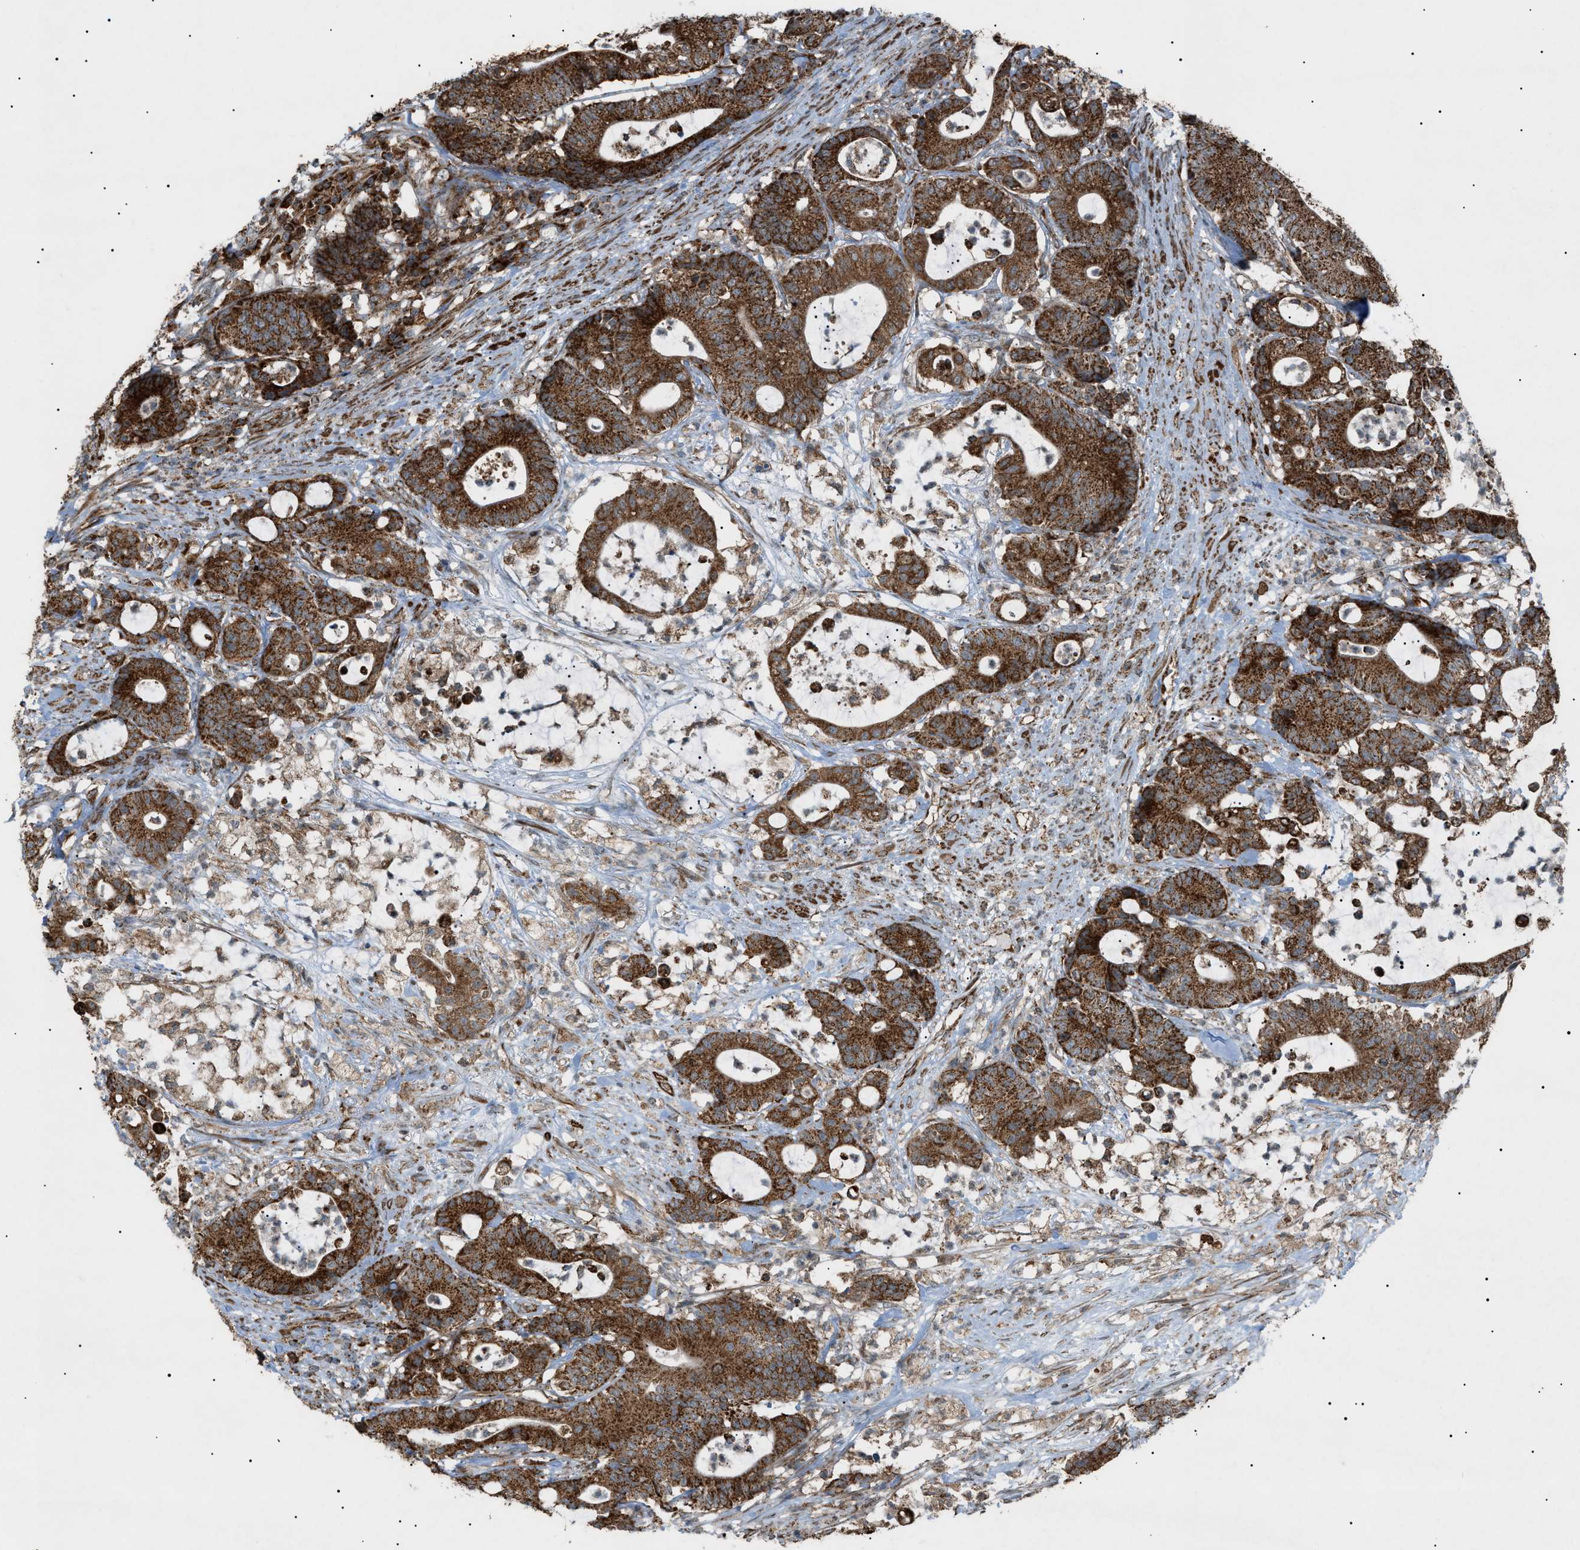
{"staining": {"intensity": "strong", "quantity": ">75%", "location": "cytoplasmic/membranous"}, "tissue": "colorectal cancer", "cell_type": "Tumor cells", "image_type": "cancer", "snomed": [{"axis": "morphology", "description": "Adenocarcinoma, NOS"}, {"axis": "topography", "description": "Colon"}], "caption": "Immunohistochemistry staining of colorectal cancer, which shows high levels of strong cytoplasmic/membranous expression in approximately >75% of tumor cells indicating strong cytoplasmic/membranous protein expression. The staining was performed using DAB (3,3'-diaminobenzidine) (brown) for protein detection and nuclei were counterstained in hematoxylin (blue).", "gene": "C1GALT1C1", "patient": {"sex": "female", "age": 84}}